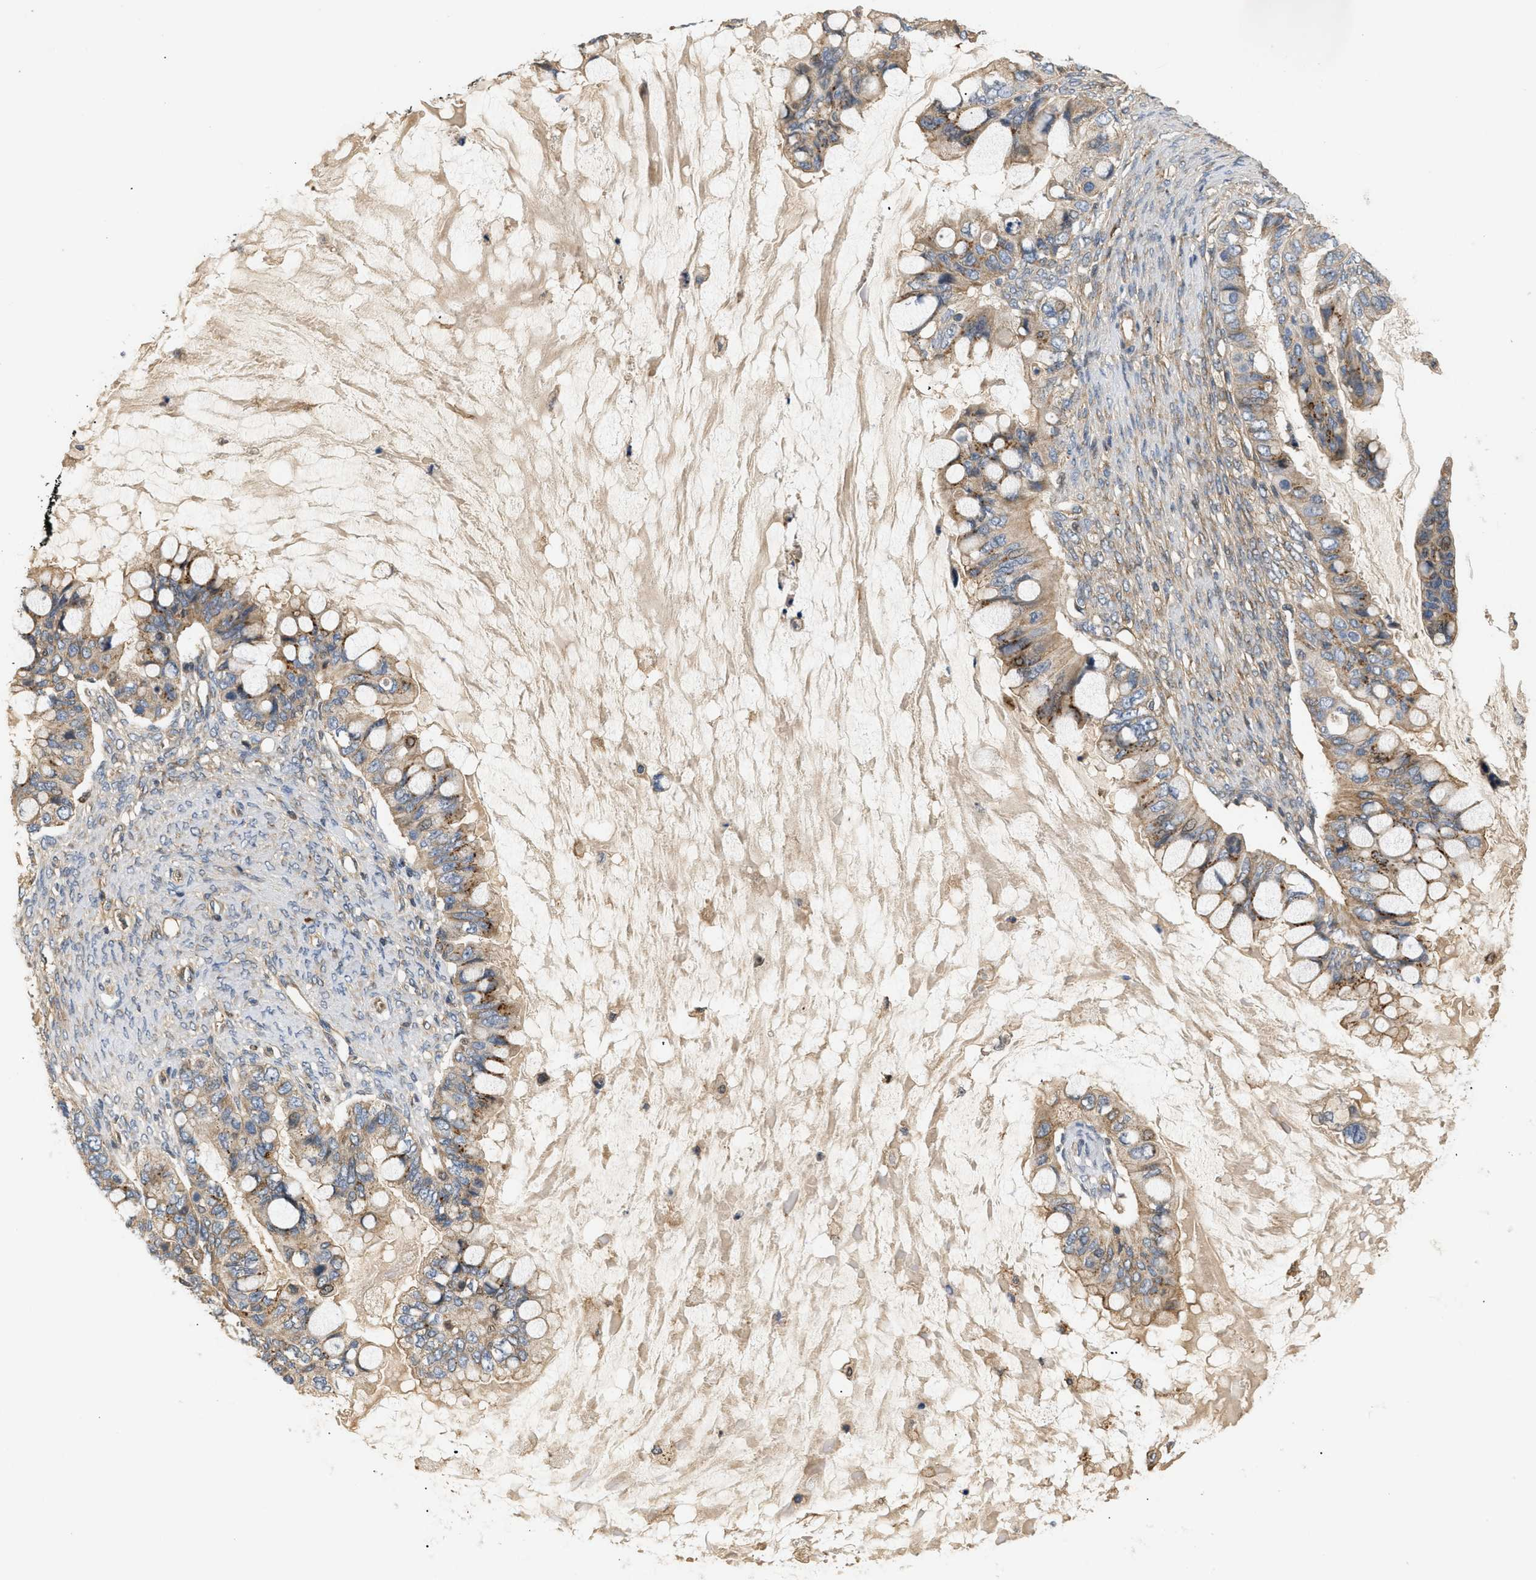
{"staining": {"intensity": "moderate", "quantity": ">75%", "location": "cytoplasmic/membranous"}, "tissue": "ovarian cancer", "cell_type": "Tumor cells", "image_type": "cancer", "snomed": [{"axis": "morphology", "description": "Cystadenocarcinoma, mucinous, NOS"}, {"axis": "topography", "description": "Ovary"}], "caption": "Immunohistochemistry (IHC) (DAB) staining of ovarian cancer displays moderate cytoplasmic/membranous protein expression in about >75% of tumor cells. (DAB (3,3'-diaminobenzidine) IHC with brightfield microscopy, high magnification).", "gene": "FARS2", "patient": {"sex": "female", "age": 80}}